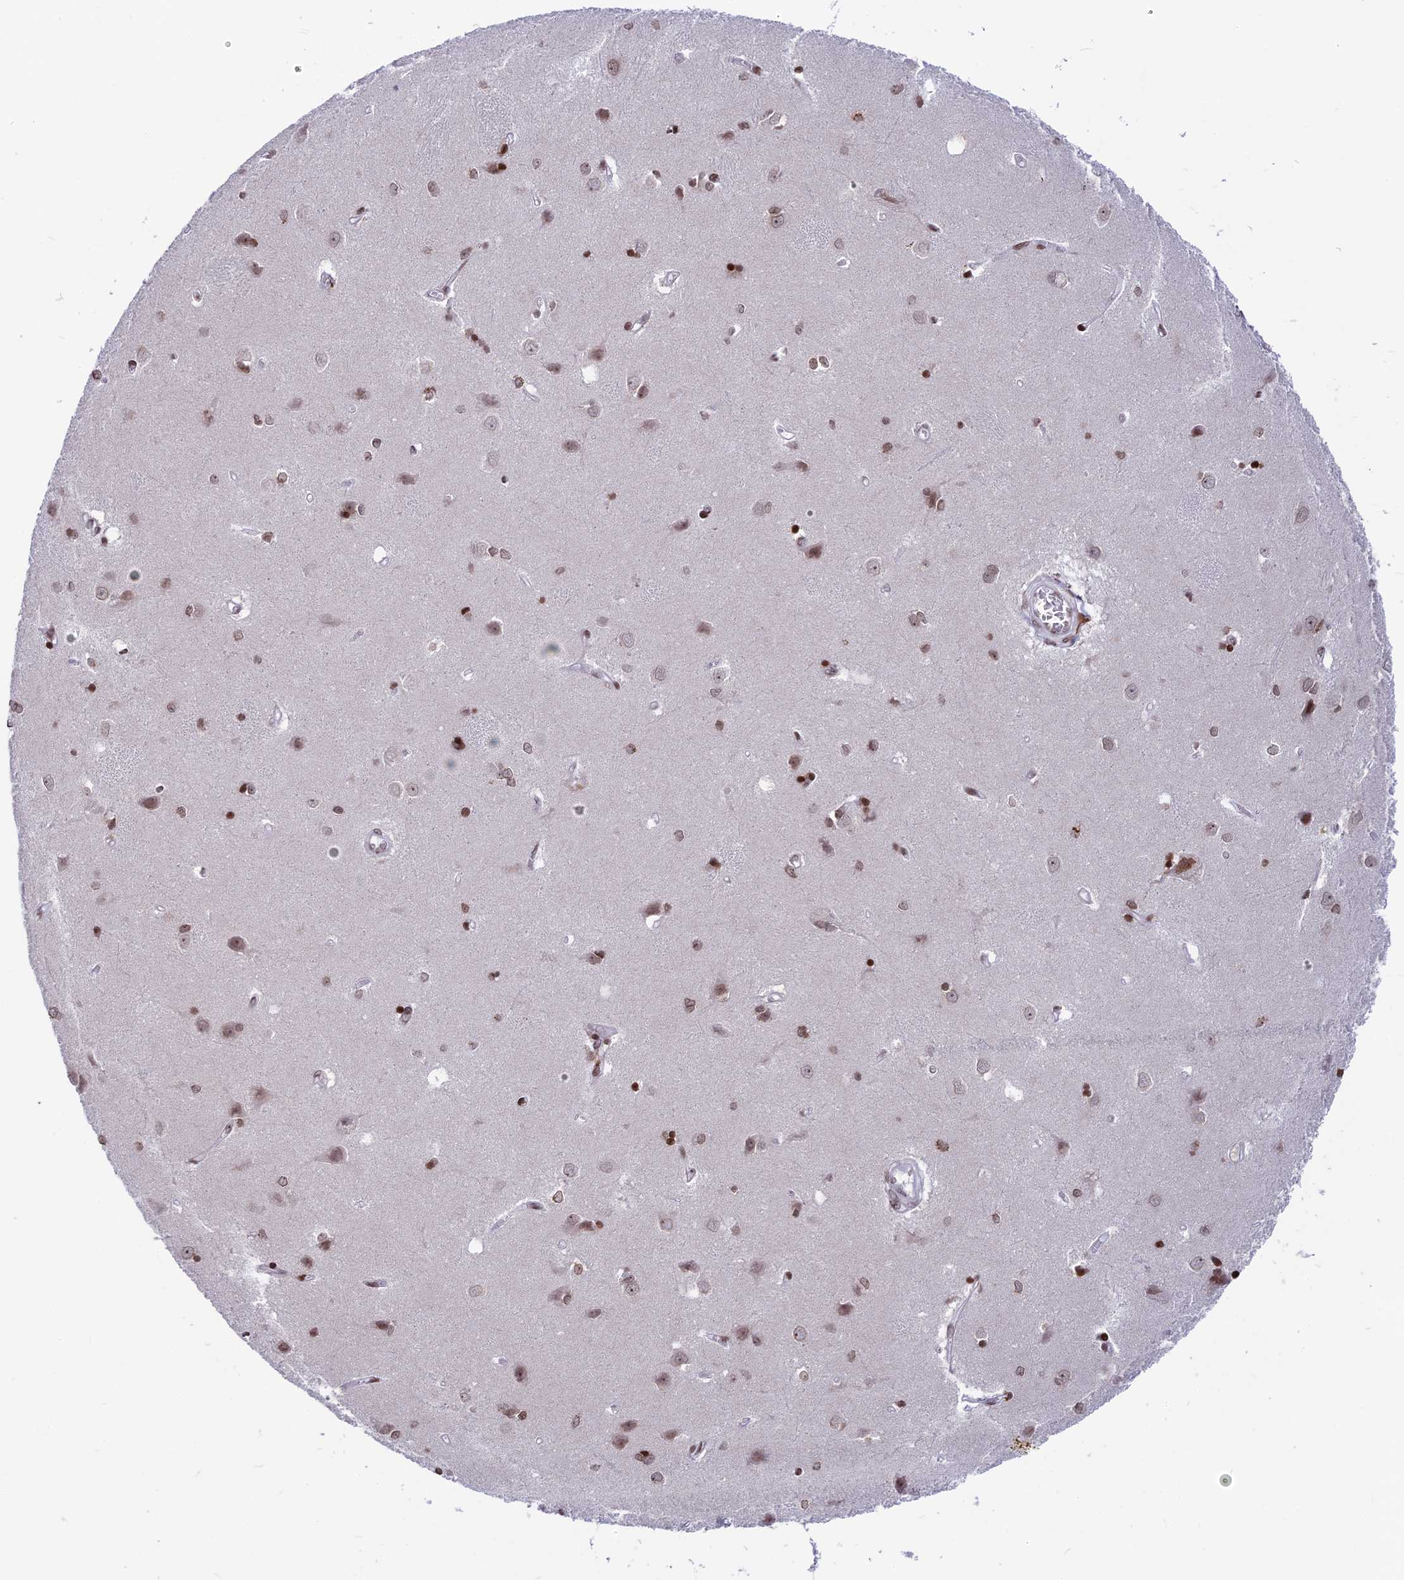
{"staining": {"intensity": "strong", "quantity": ">75%", "location": "nuclear"}, "tissue": "caudate", "cell_type": "Glial cells", "image_type": "normal", "snomed": [{"axis": "morphology", "description": "Normal tissue, NOS"}, {"axis": "topography", "description": "Lateral ventricle wall"}], "caption": "The histopathology image exhibits immunohistochemical staining of unremarkable caudate. There is strong nuclear expression is appreciated in approximately >75% of glial cells.", "gene": "TET2", "patient": {"sex": "male", "age": 37}}